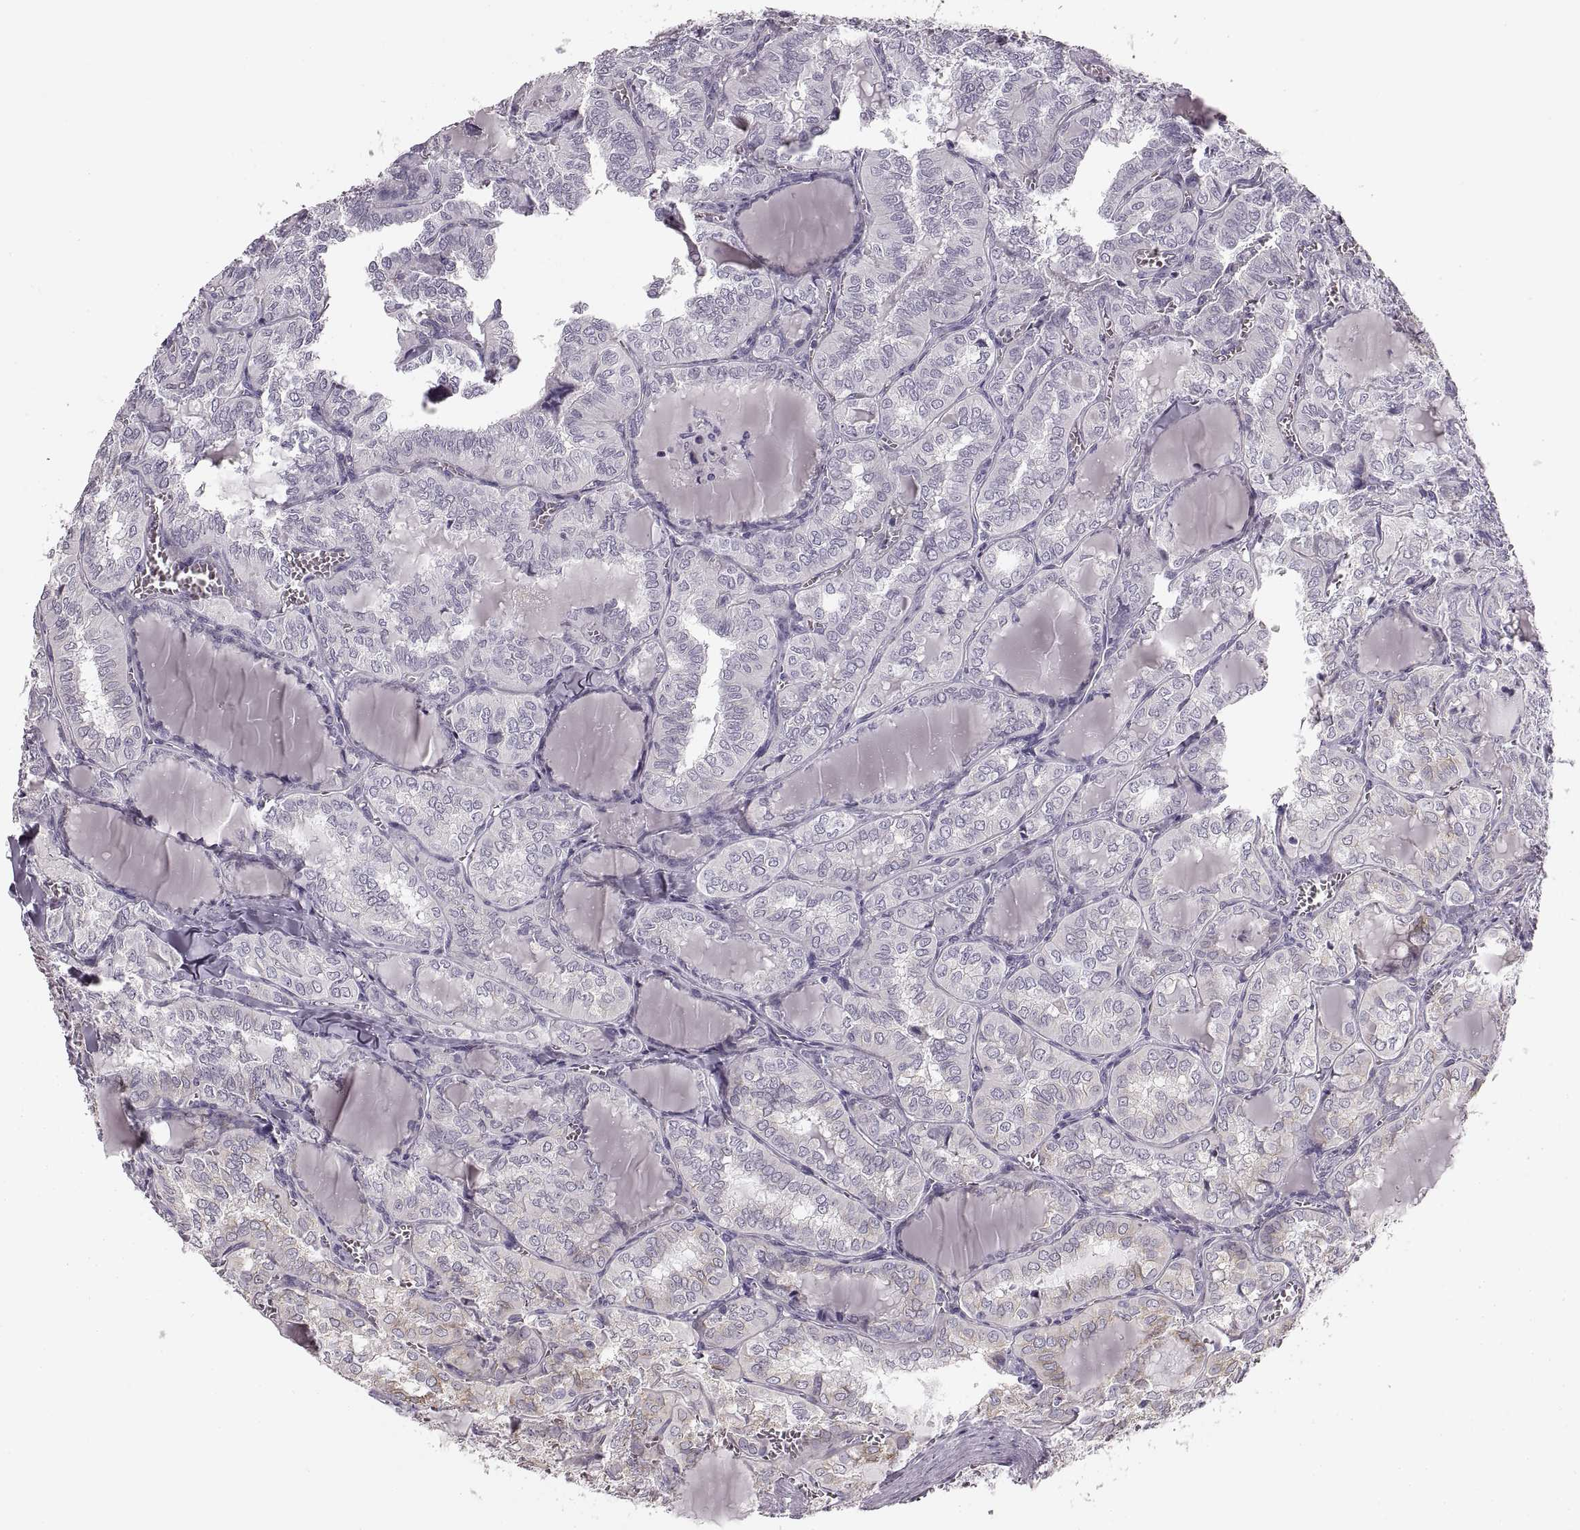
{"staining": {"intensity": "negative", "quantity": "none", "location": "none"}, "tissue": "thyroid cancer", "cell_type": "Tumor cells", "image_type": "cancer", "snomed": [{"axis": "morphology", "description": "Papillary adenocarcinoma, NOS"}, {"axis": "topography", "description": "Thyroid gland"}], "caption": "A histopathology image of thyroid cancer stained for a protein shows no brown staining in tumor cells.", "gene": "CNTN1", "patient": {"sex": "female", "age": 41}}